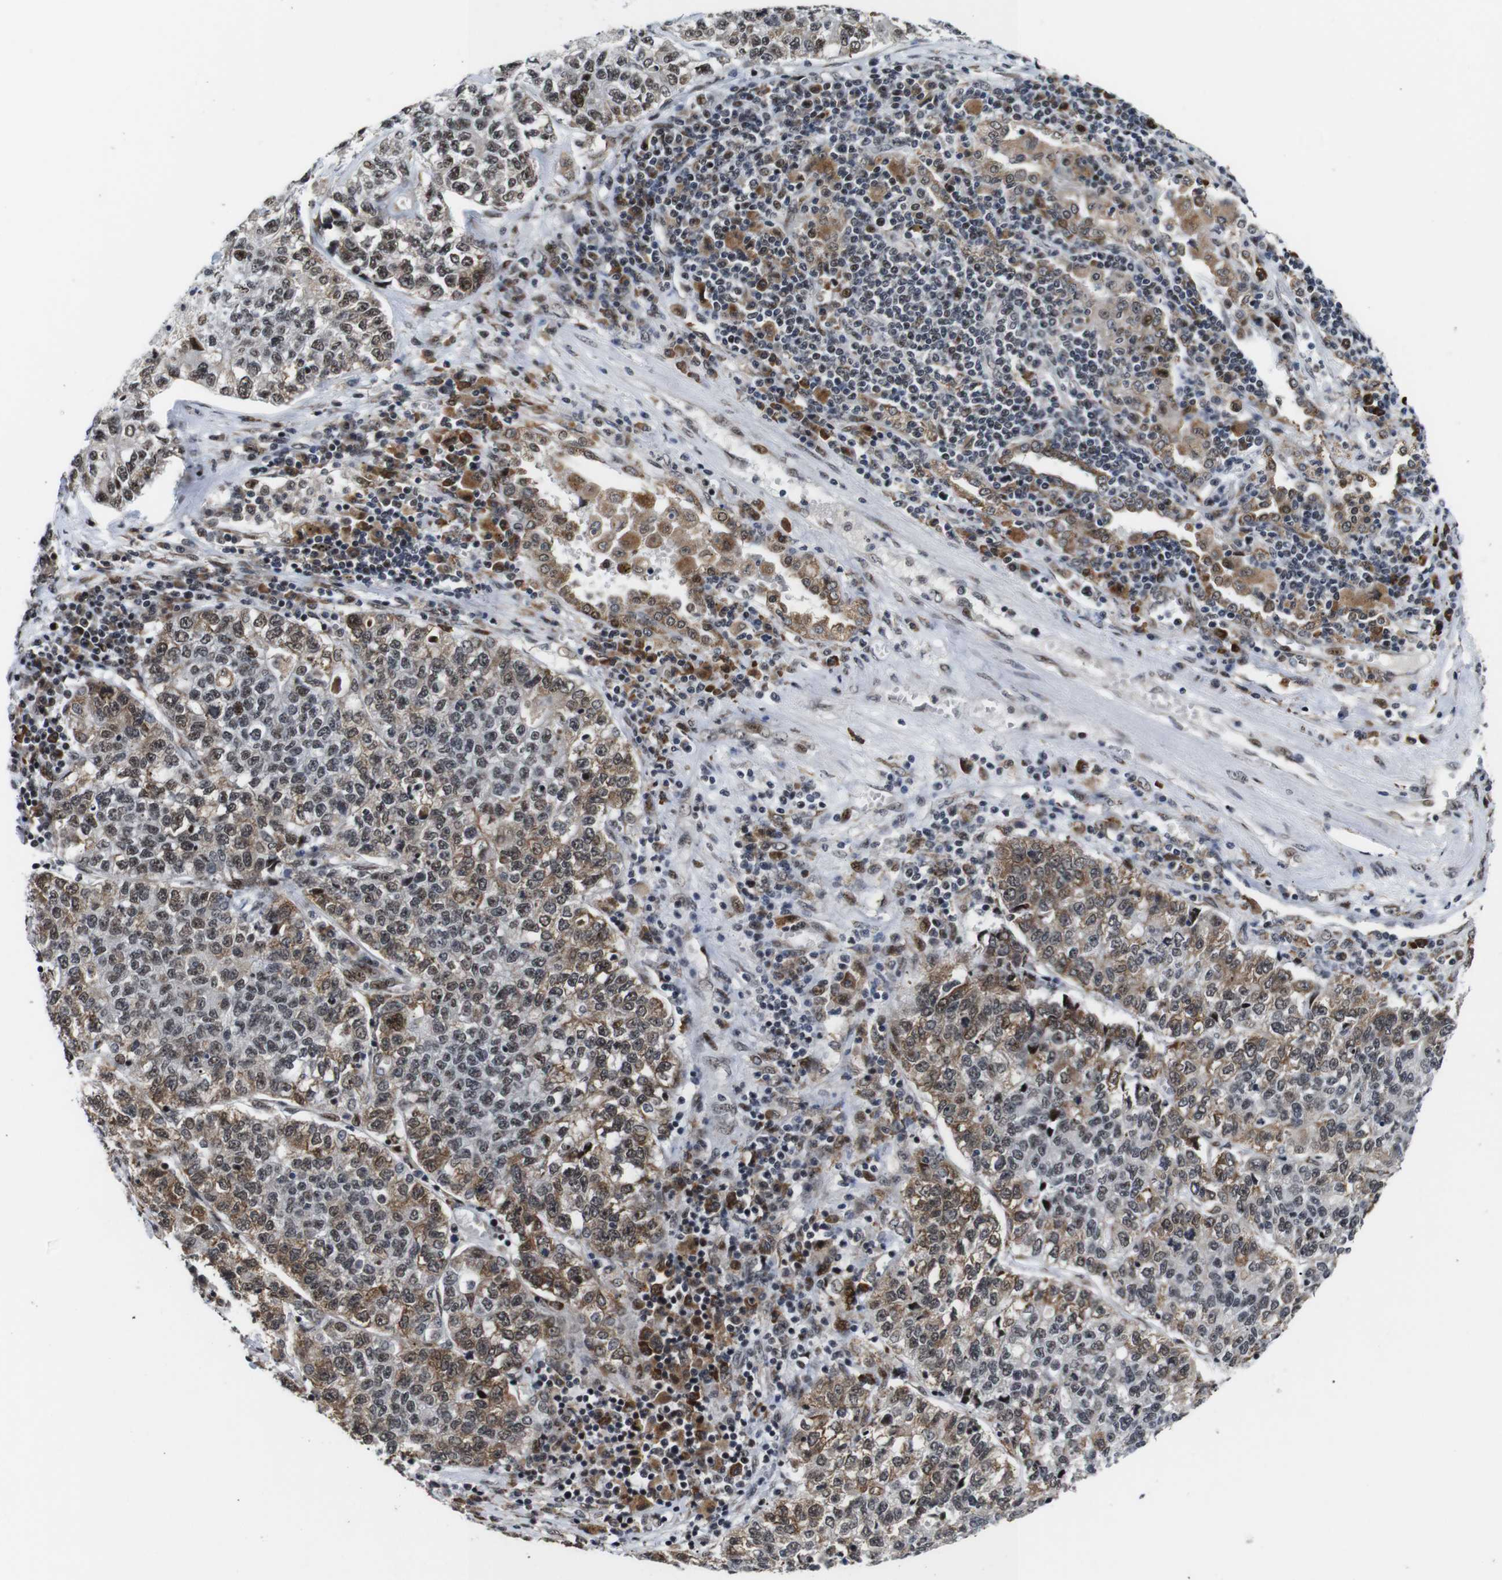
{"staining": {"intensity": "moderate", "quantity": "25%-75%", "location": "cytoplasmic/membranous,nuclear"}, "tissue": "lung cancer", "cell_type": "Tumor cells", "image_type": "cancer", "snomed": [{"axis": "morphology", "description": "Adenocarcinoma, NOS"}, {"axis": "topography", "description": "Lung"}], "caption": "Adenocarcinoma (lung) tissue reveals moderate cytoplasmic/membranous and nuclear staining in about 25%-75% of tumor cells", "gene": "EIF4G1", "patient": {"sex": "male", "age": 49}}